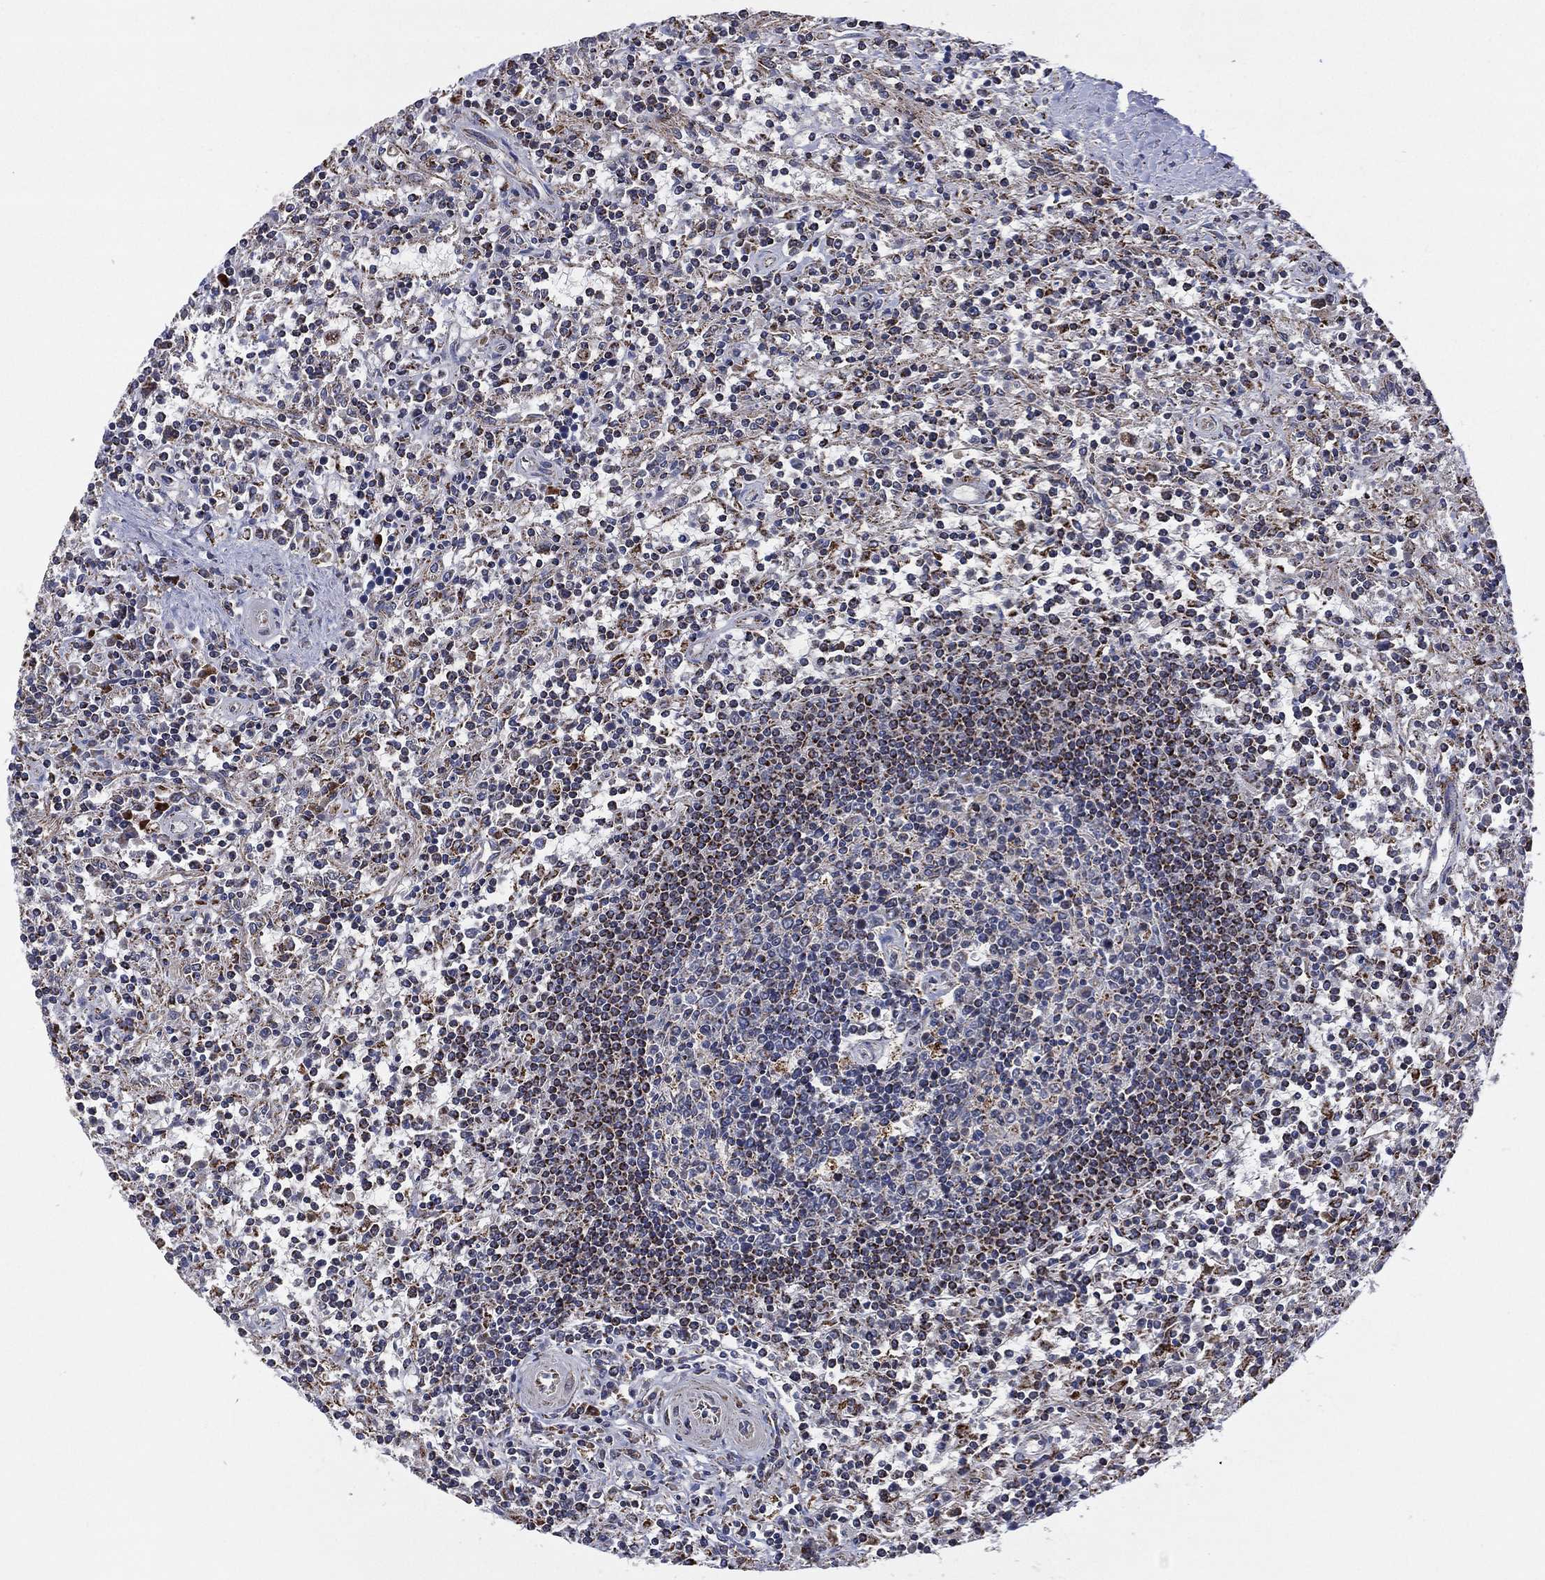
{"staining": {"intensity": "negative", "quantity": "none", "location": "none"}, "tissue": "lymphoma", "cell_type": "Tumor cells", "image_type": "cancer", "snomed": [{"axis": "morphology", "description": "Malignant lymphoma, non-Hodgkin's type, Low grade"}, {"axis": "topography", "description": "Spleen"}], "caption": "Protein analysis of lymphoma reveals no significant staining in tumor cells. The staining was performed using DAB (3,3'-diaminobenzidine) to visualize the protein expression in brown, while the nuclei were stained in blue with hematoxylin (Magnification: 20x).", "gene": "PPP2R5A", "patient": {"sex": "male", "age": 62}}